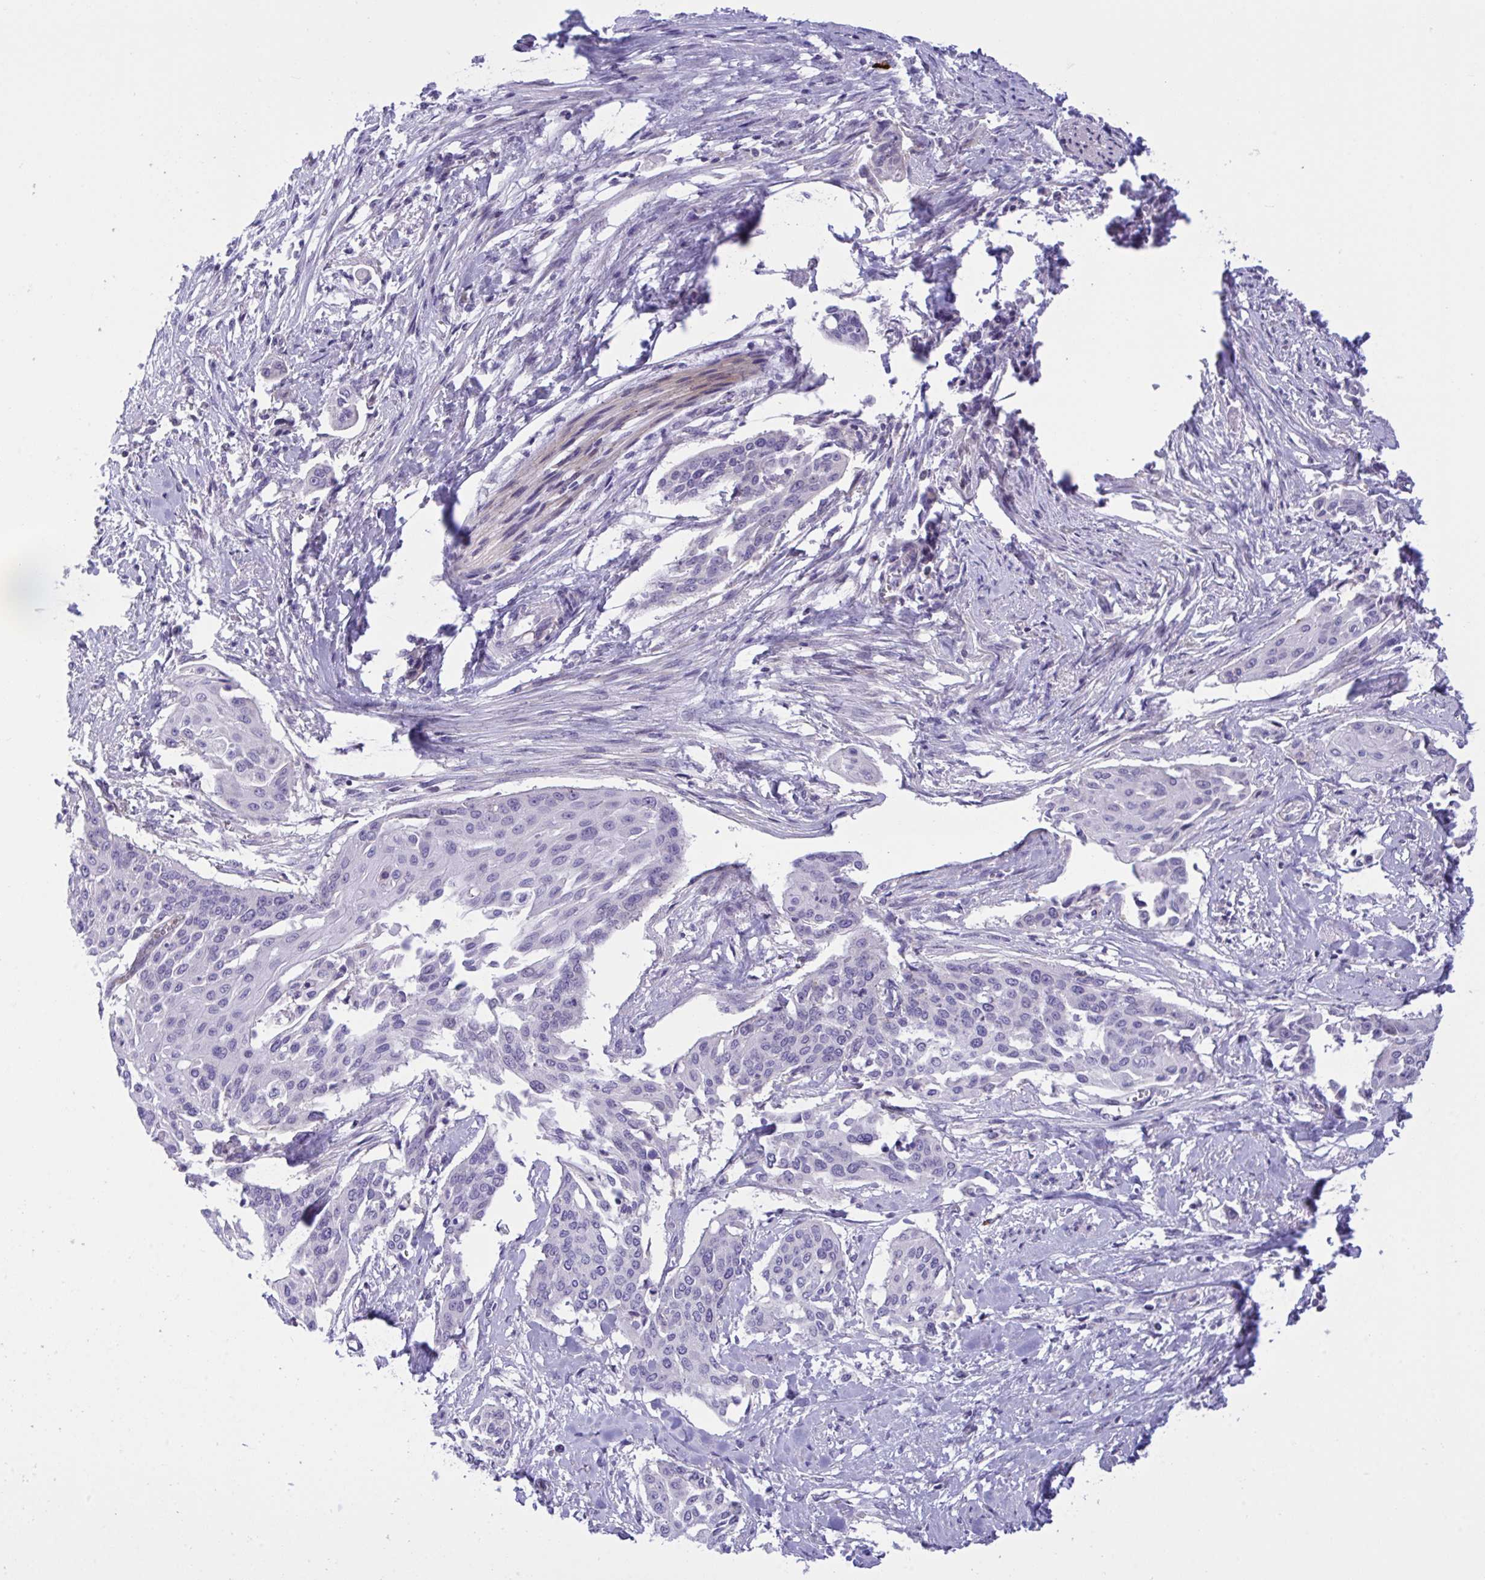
{"staining": {"intensity": "negative", "quantity": "none", "location": "none"}, "tissue": "cervical cancer", "cell_type": "Tumor cells", "image_type": "cancer", "snomed": [{"axis": "morphology", "description": "Squamous cell carcinoma, NOS"}, {"axis": "topography", "description": "Cervix"}], "caption": "DAB (3,3'-diaminobenzidine) immunohistochemical staining of cervical squamous cell carcinoma displays no significant positivity in tumor cells. Brightfield microscopy of immunohistochemistry stained with DAB (brown) and hematoxylin (blue), captured at high magnification.", "gene": "WDR97", "patient": {"sex": "female", "age": 44}}